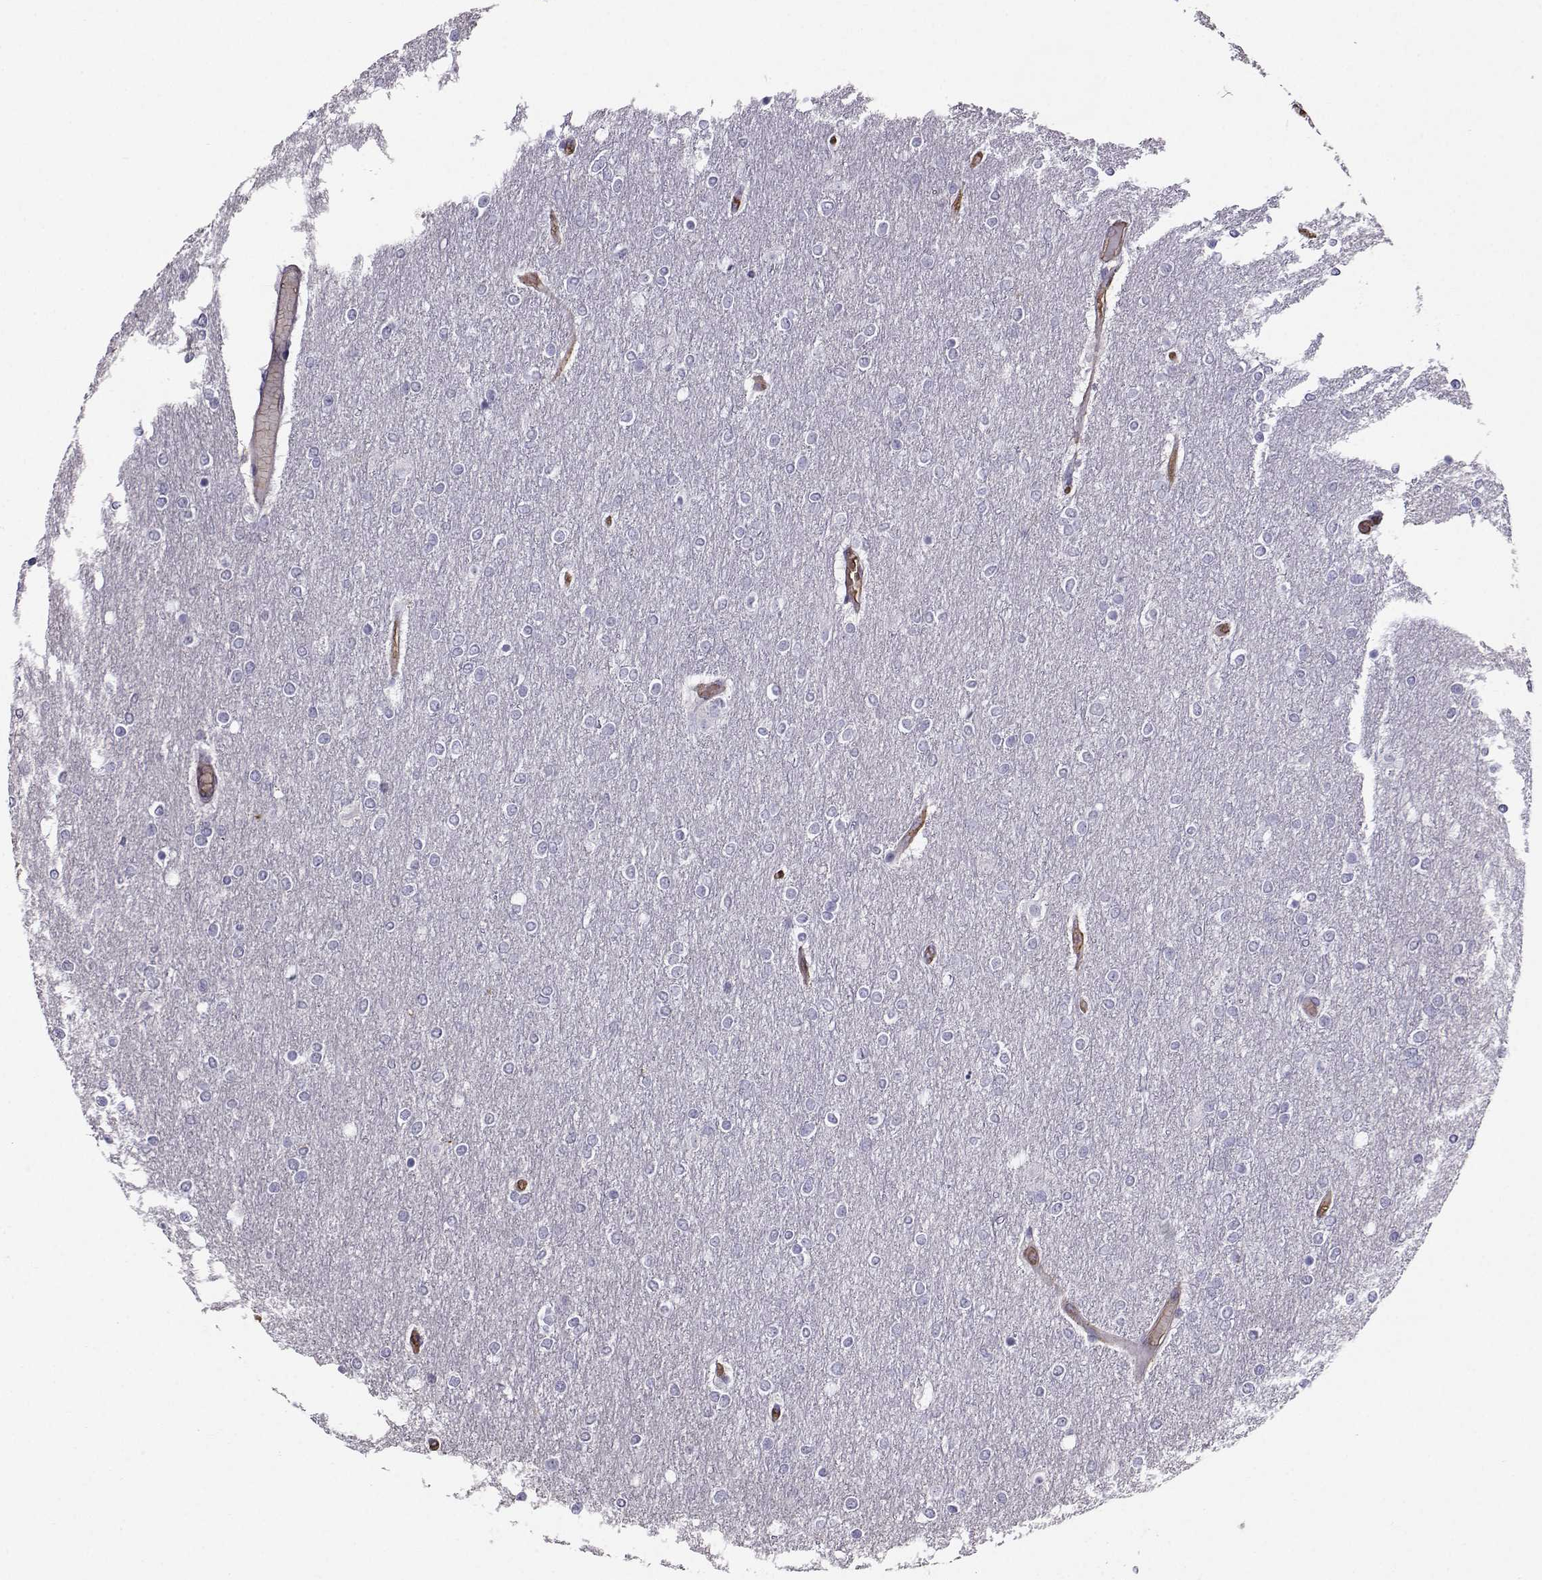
{"staining": {"intensity": "negative", "quantity": "none", "location": "none"}, "tissue": "glioma", "cell_type": "Tumor cells", "image_type": "cancer", "snomed": [{"axis": "morphology", "description": "Glioma, malignant, High grade"}, {"axis": "topography", "description": "Brain"}], "caption": "High power microscopy image of an IHC micrograph of glioma, revealing no significant positivity in tumor cells. (DAB (3,3'-diaminobenzidine) immunohistochemistry (IHC) visualized using brightfield microscopy, high magnification).", "gene": "CLUL1", "patient": {"sex": "female", "age": 61}}